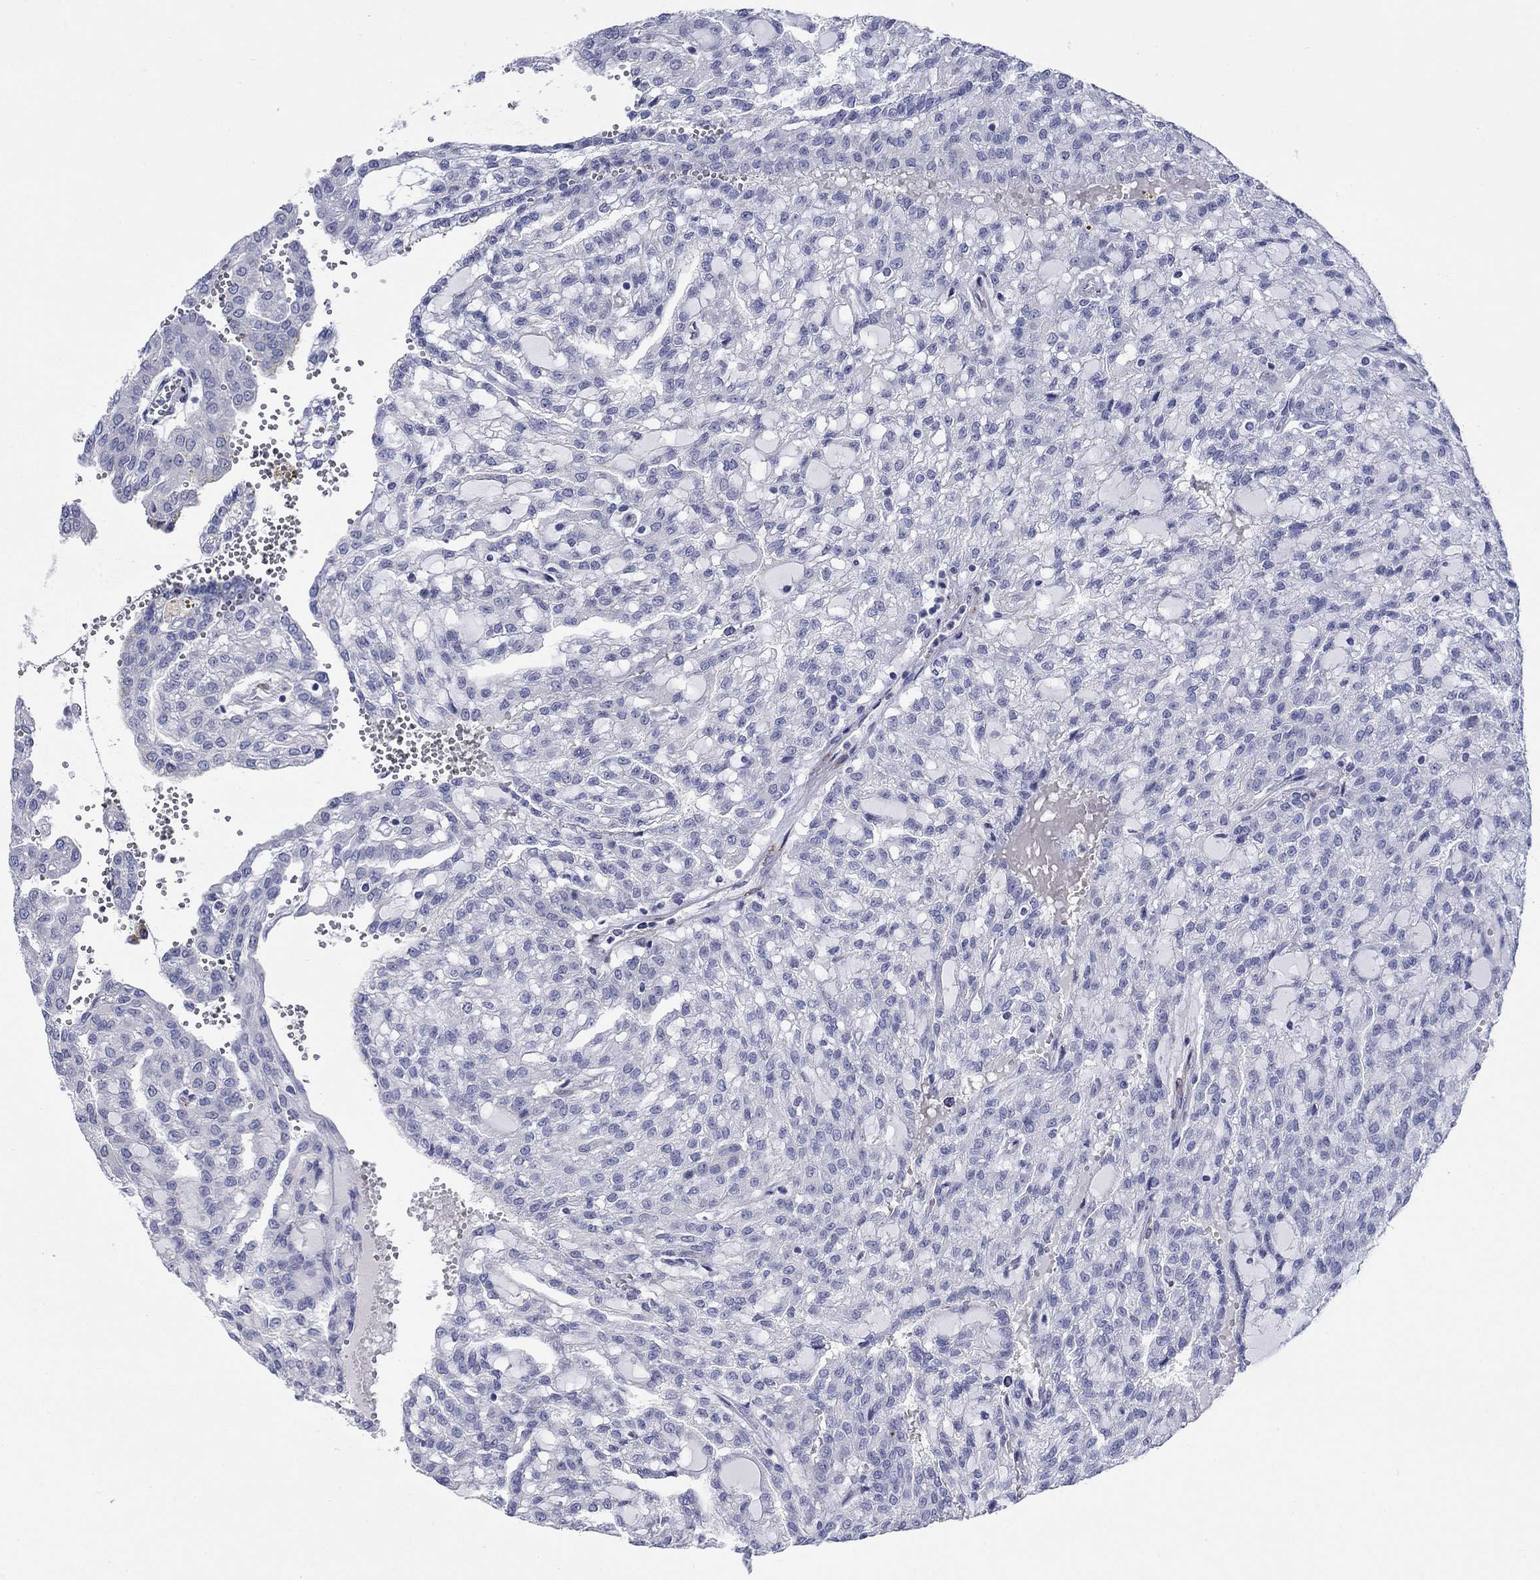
{"staining": {"intensity": "negative", "quantity": "none", "location": "none"}, "tissue": "renal cancer", "cell_type": "Tumor cells", "image_type": "cancer", "snomed": [{"axis": "morphology", "description": "Adenocarcinoma, NOS"}, {"axis": "topography", "description": "Kidney"}], "caption": "High magnification brightfield microscopy of renal cancer stained with DAB (brown) and counterstained with hematoxylin (blue): tumor cells show no significant expression.", "gene": "PTPRZ1", "patient": {"sex": "male", "age": 63}}